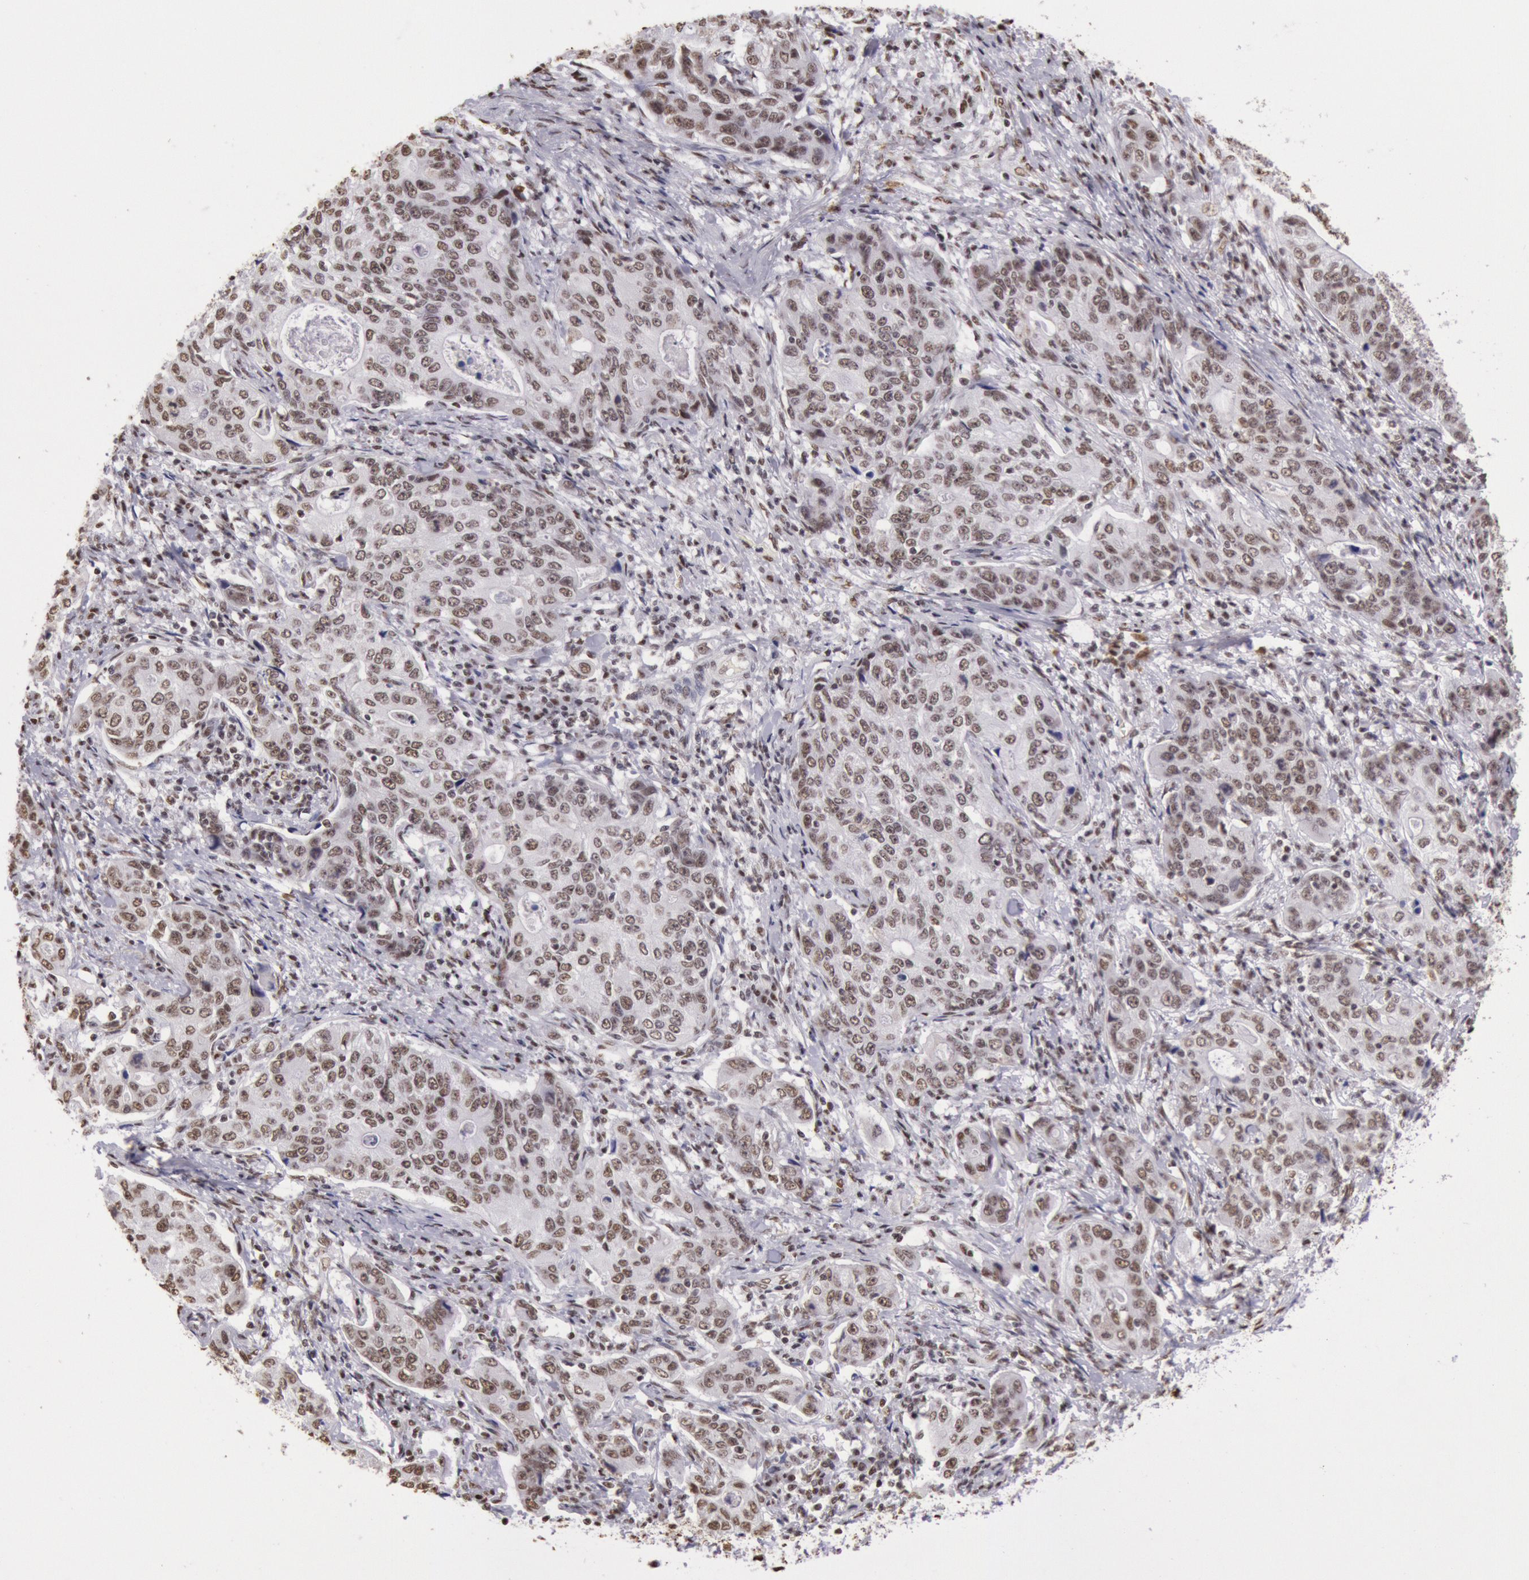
{"staining": {"intensity": "weak", "quantity": "25%-75%", "location": "nuclear"}, "tissue": "stomach cancer", "cell_type": "Tumor cells", "image_type": "cancer", "snomed": [{"axis": "morphology", "description": "Adenocarcinoma, NOS"}, {"axis": "topography", "description": "Esophagus"}, {"axis": "topography", "description": "Stomach"}], "caption": "Immunohistochemistry (IHC) histopathology image of human stomach cancer (adenocarcinoma) stained for a protein (brown), which demonstrates low levels of weak nuclear positivity in approximately 25%-75% of tumor cells.", "gene": "HNRNPH2", "patient": {"sex": "male", "age": 74}}